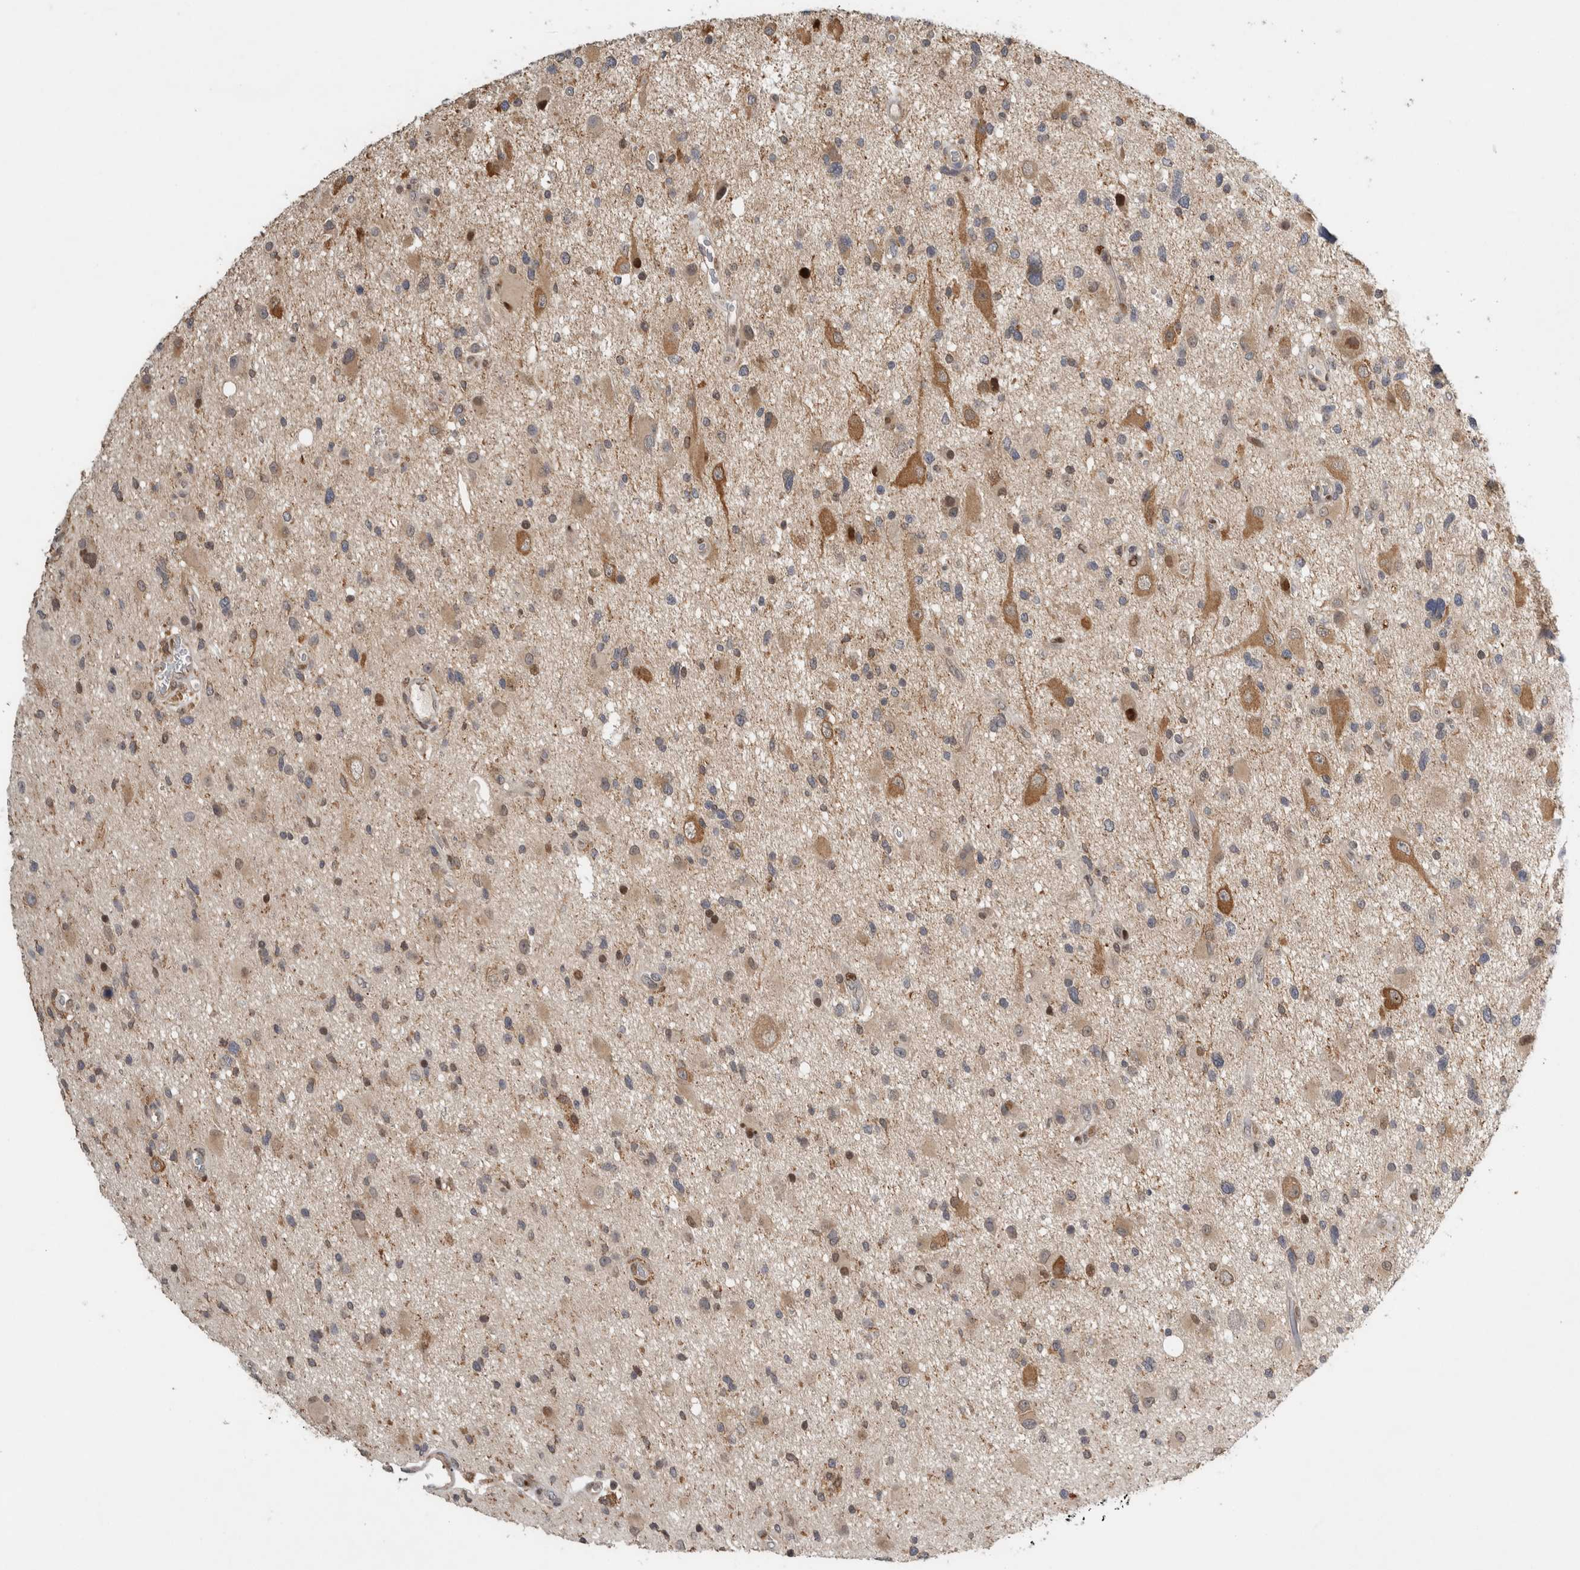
{"staining": {"intensity": "weak", "quantity": "<25%", "location": "cytoplasmic/membranous"}, "tissue": "glioma", "cell_type": "Tumor cells", "image_type": "cancer", "snomed": [{"axis": "morphology", "description": "Glioma, malignant, High grade"}, {"axis": "topography", "description": "Brain"}], "caption": "Micrograph shows no protein expression in tumor cells of glioma tissue. (Stains: DAB immunohistochemistry with hematoxylin counter stain, Microscopy: brightfield microscopy at high magnification).", "gene": "C8orf58", "patient": {"sex": "male", "age": 33}}